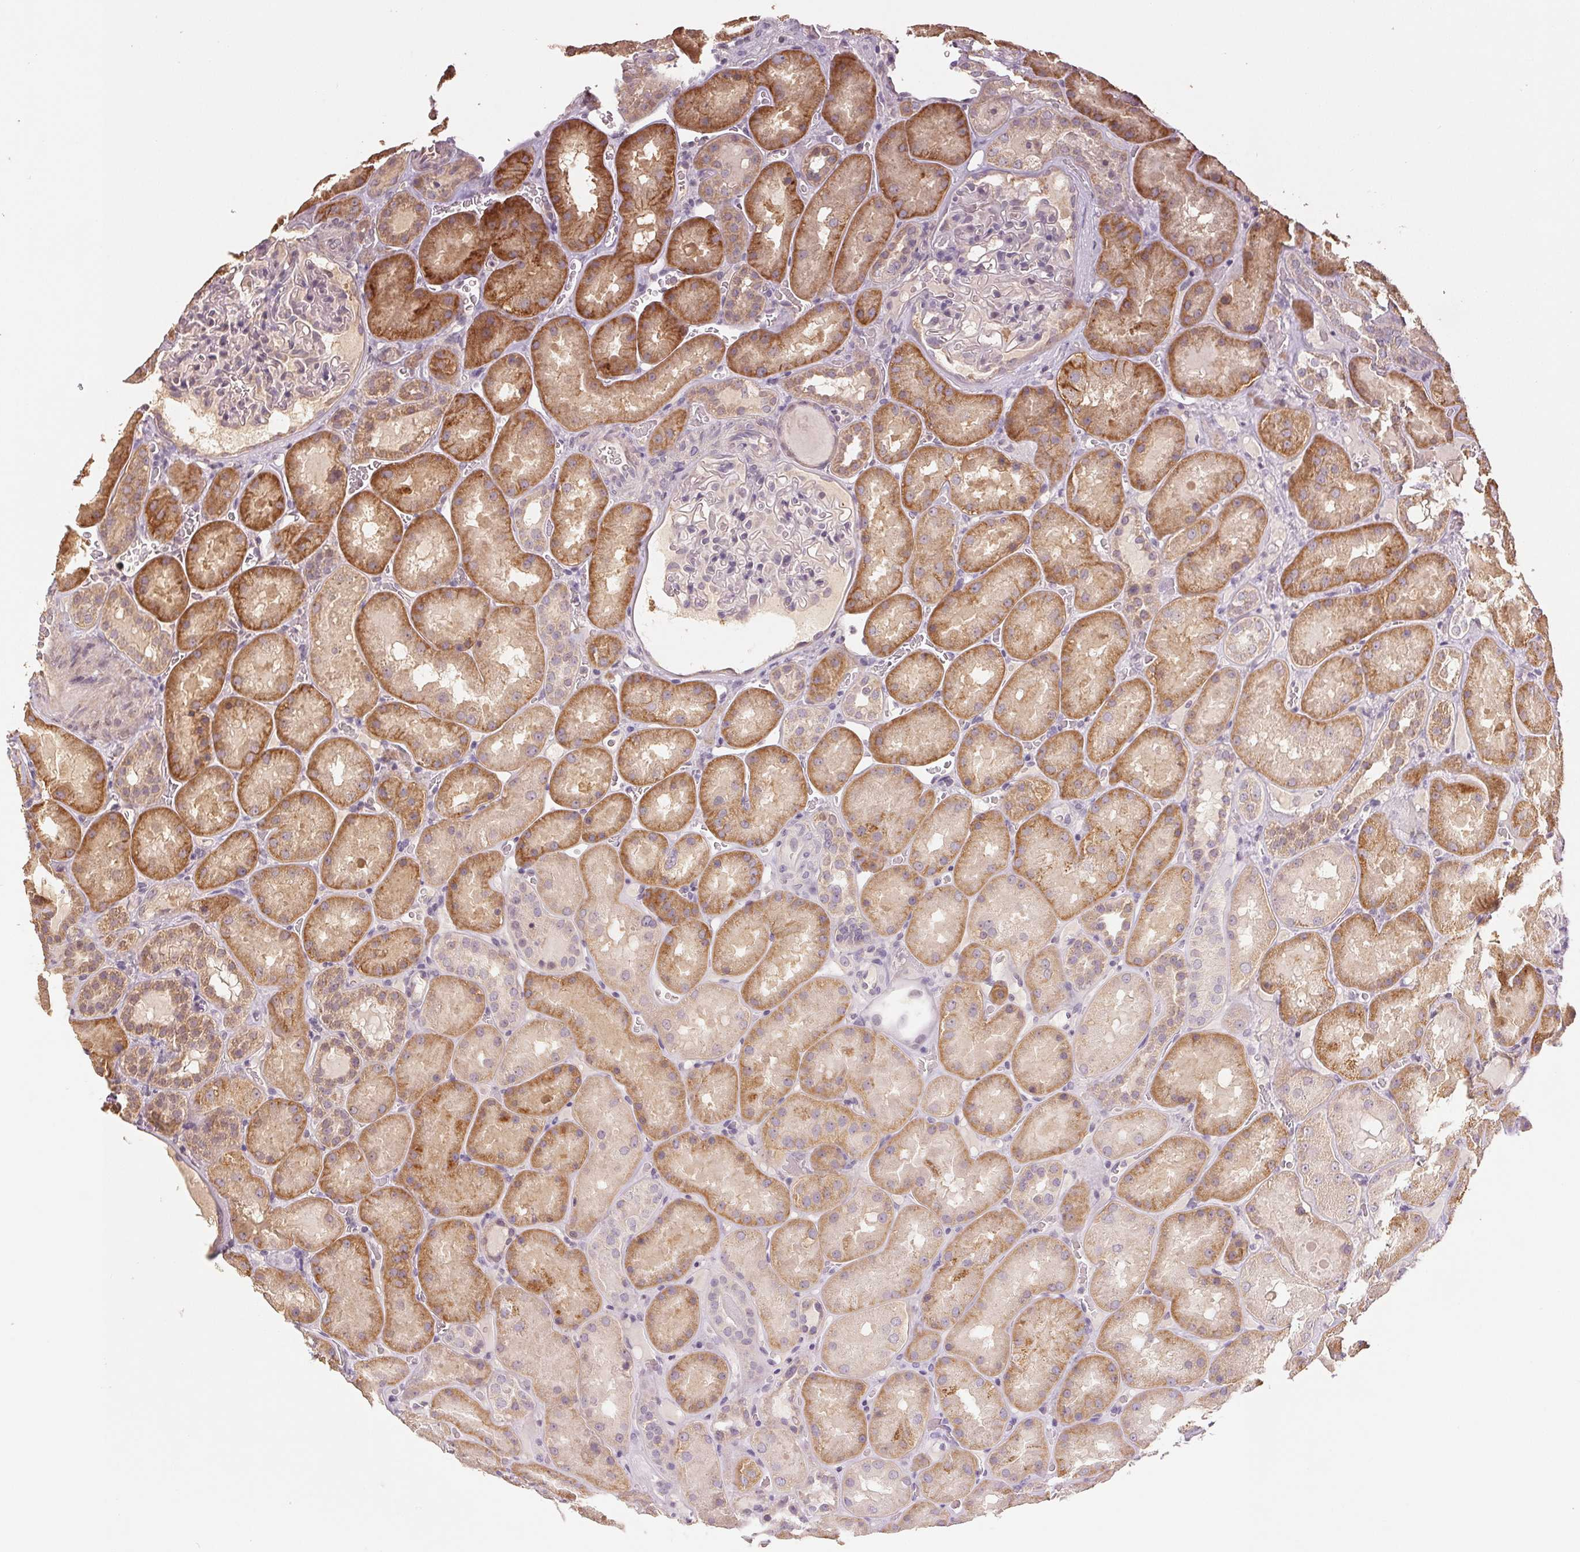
{"staining": {"intensity": "negative", "quantity": "none", "location": "none"}, "tissue": "kidney", "cell_type": "Cells in glomeruli", "image_type": "normal", "snomed": [{"axis": "morphology", "description": "Normal tissue, NOS"}, {"axis": "topography", "description": "Kidney"}], "caption": "Histopathology image shows no protein expression in cells in glomeruli of normal kidney. (DAB (3,3'-diaminobenzidine) immunohistochemistry (IHC) with hematoxylin counter stain).", "gene": "COX14", "patient": {"sex": "male", "age": 73}}